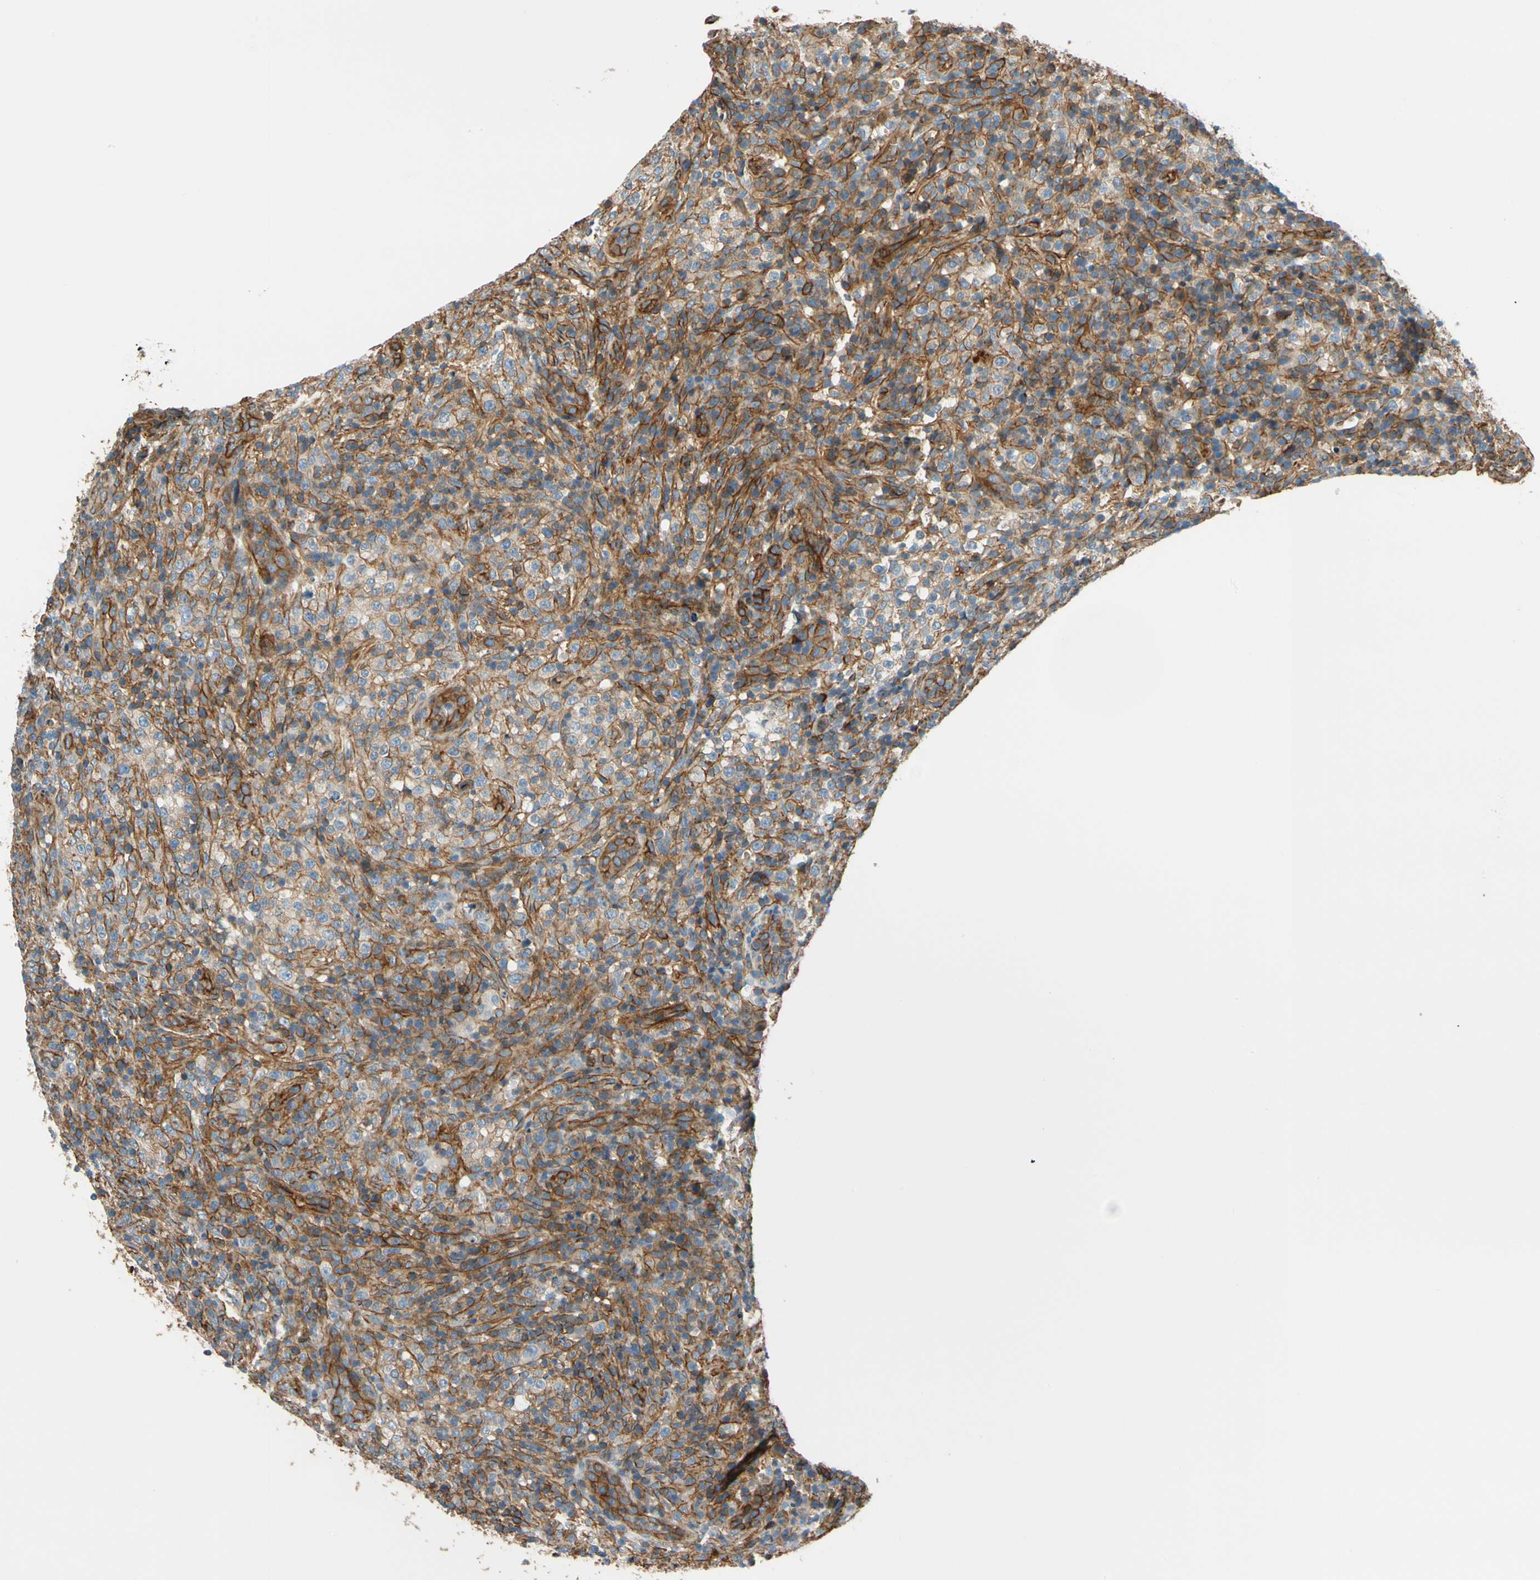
{"staining": {"intensity": "moderate", "quantity": "25%-75%", "location": "cytoplasmic/membranous"}, "tissue": "lymphoma", "cell_type": "Tumor cells", "image_type": "cancer", "snomed": [{"axis": "morphology", "description": "Malignant lymphoma, non-Hodgkin's type, High grade"}, {"axis": "topography", "description": "Lymph node"}], "caption": "Immunohistochemical staining of human high-grade malignant lymphoma, non-Hodgkin's type reveals medium levels of moderate cytoplasmic/membranous protein expression in about 25%-75% of tumor cells.", "gene": "SPTAN1", "patient": {"sex": "female", "age": 76}}